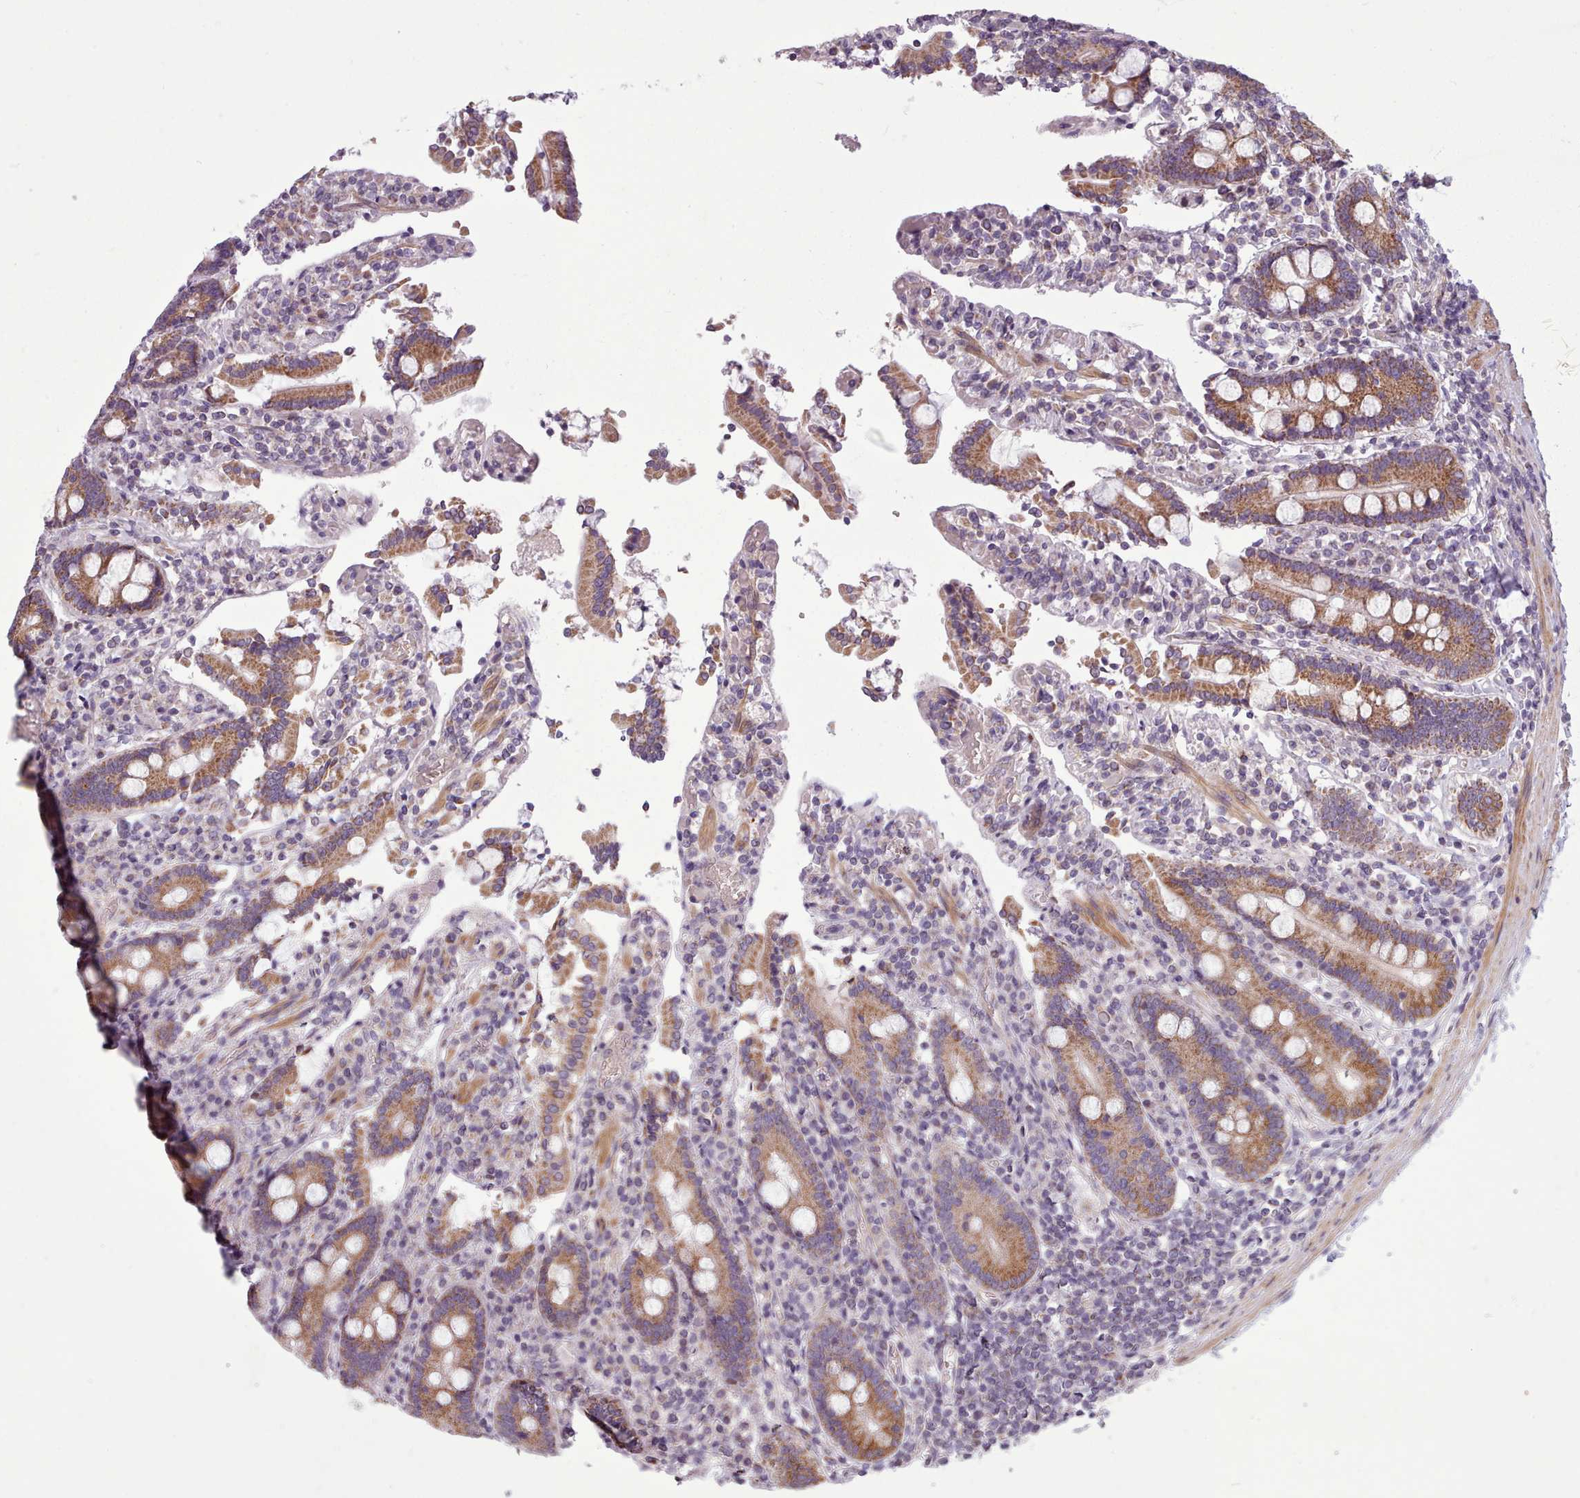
{"staining": {"intensity": "moderate", "quantity": ">75%", "location": "cytoplasmic/membranous"}, "tissue": "duodenum", "cell_type": "Glandular cells", "image_type": "normal", "snomed": [{"axis": "morphology", "description": "Normal tissue, NOS"}, {"axis": "topography", "description": "Duodenum"}], "caption": "Human duodenum stained for a protein (brown) shows moderate cytoplasmic/membranous positive positivity in approximately >75% of glandular cells.", "gene": "AVL9", "patient": {"sex": "male", "age": 55}}